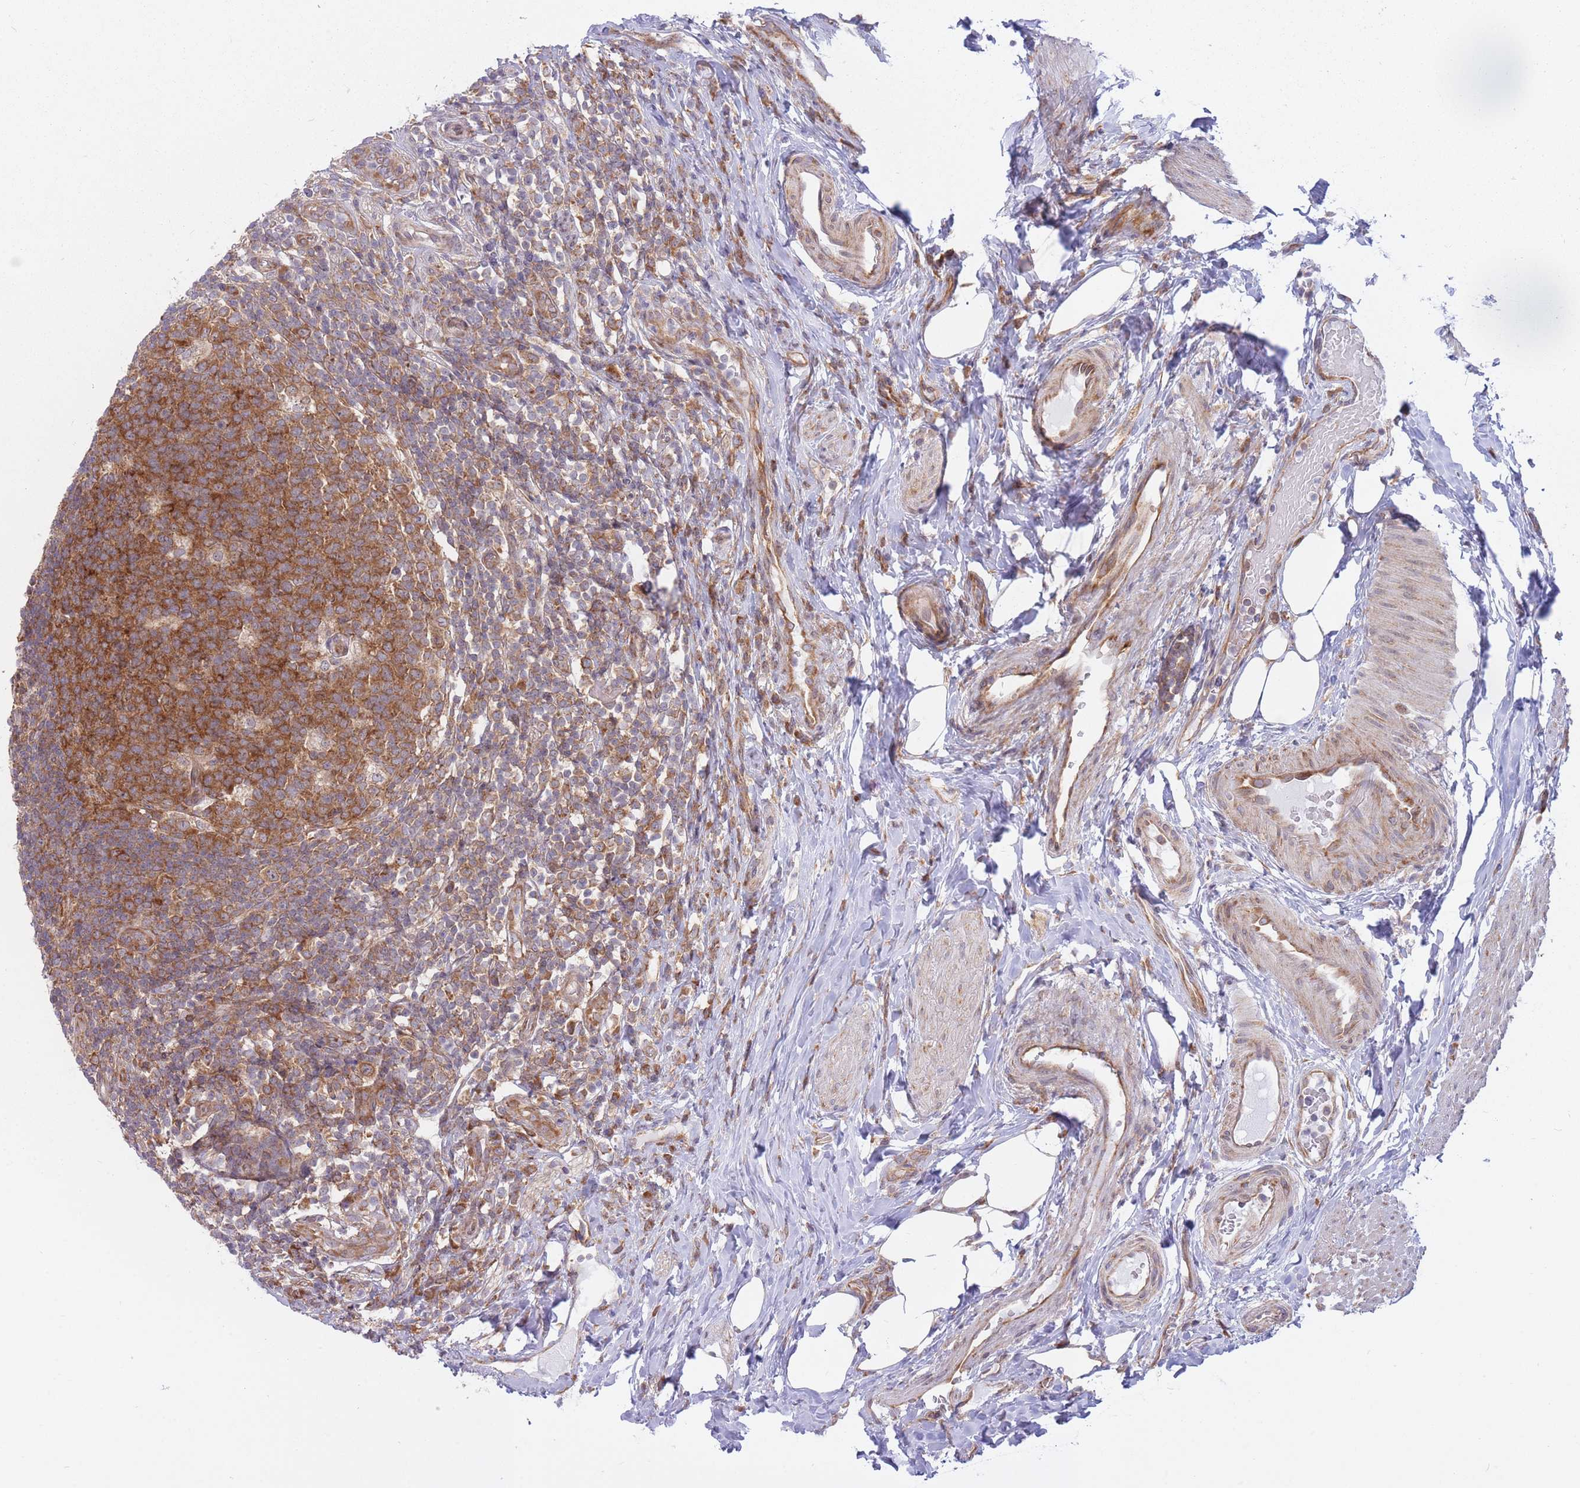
{"staining": {"intensity": "moderate", "quantity": ">75%", "location": "cytoplasmic/membranous"}, "tissue": "appendix", "cell_type": "Glandular cells", "image_type": "normal", "snomed": [{"axis": "morphology", "description": "Normal tissue, NOS"}, {"axis": "topography", "description": "Appendix"}], "caption": "Appendix stained with DAB (3,3'-diaminobenzidine) IHC exhibits medium levels of moderate cytoplasmic/membranous staining in about >75% of glandular cells.", "gene": "CCDC124", "patient": {"sex": "female", "age": 43}}